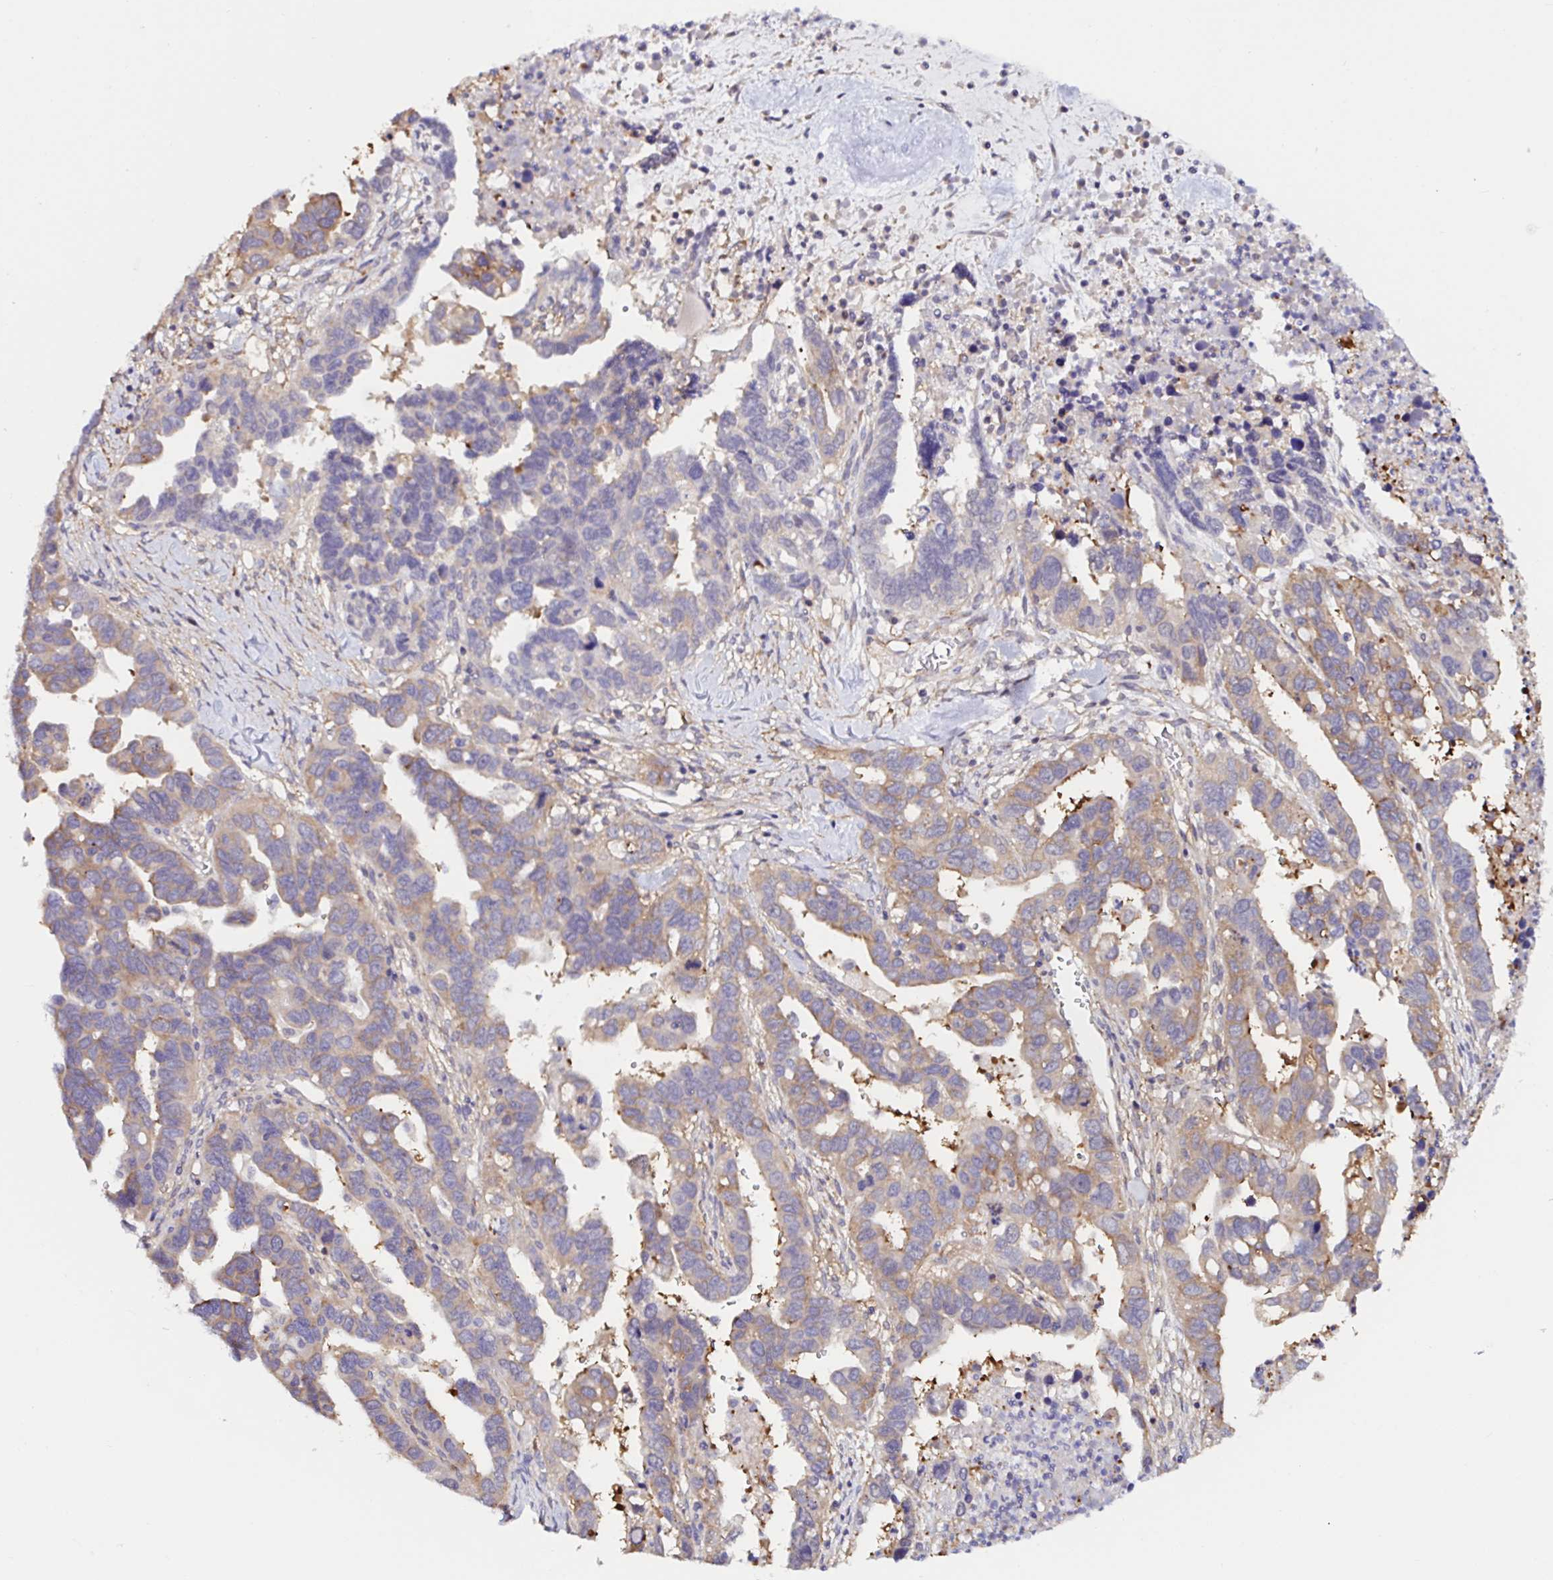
{"staining": {"intensity": "moderate", "quantity": "25%-75%", "location": "cytoplasmic/membranous"}, "tissue": "ovarian cancer", "cell_type": "Tumor cells", "image_type": "cancer", "snomed": [{"axis": "morphology", "description": "Cystadenocarcinoma, serous, NOS"}, {"axis": "topography", "description": "Ovary"}], "caption": "Ovarian cancer stained with IHC demonstrates moderate cytoplasmic/membranous staining in about 25%-75% of tumor cells. (Stains: DAB in brown, nuclei in blue, Microscopy: brightfield microscopy at high magnification).", "gene": "RSRP1", "patient": {"sex": "female", "age": 69}}